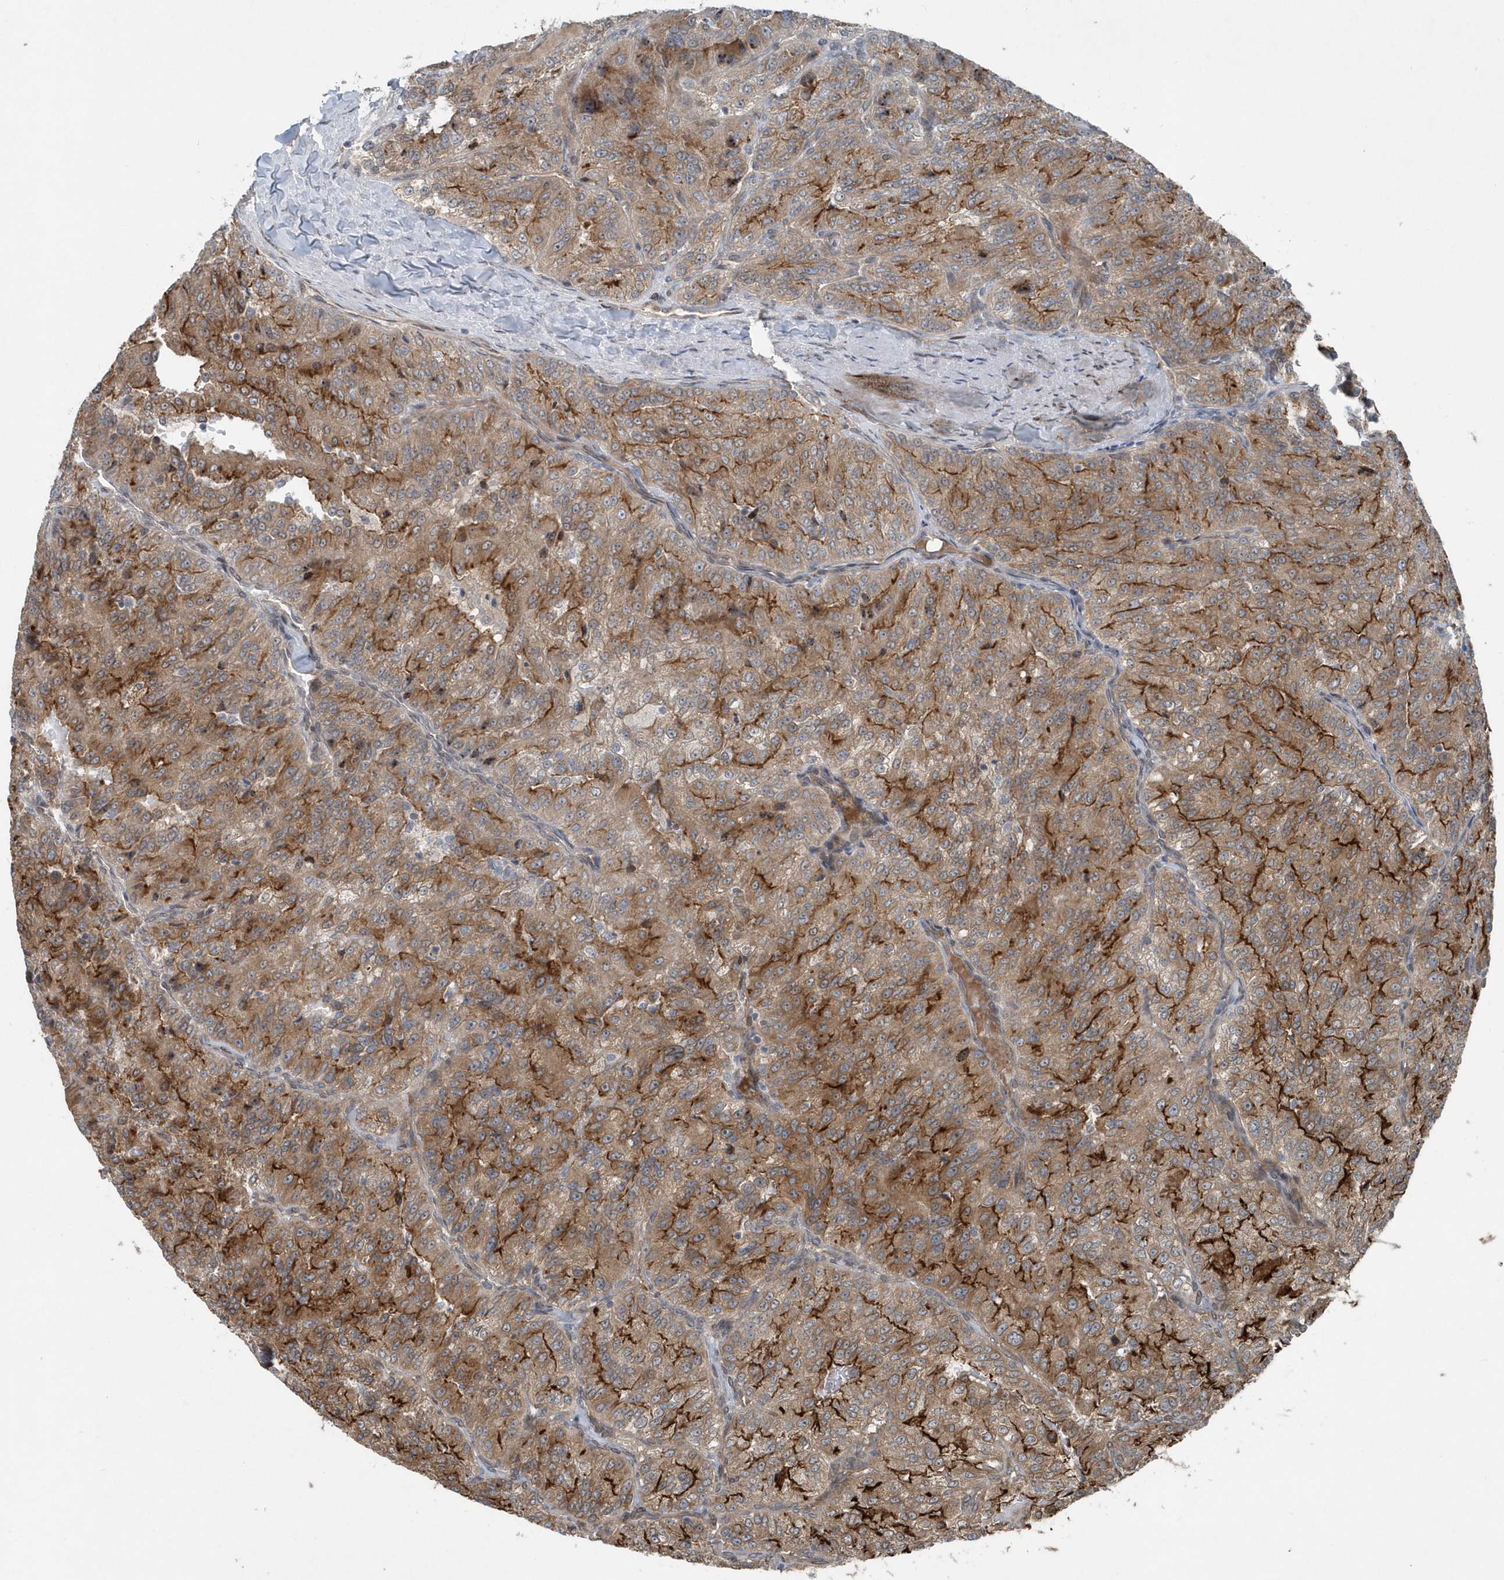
{"staining": {"intensity": "moderate", "quantity": ">75%", "location": "cytoplasmic/membranous"}, "tissue": "renal cancer", "cell_type": "Tumor cells", "image_type": "cancer", "snomed": [{"axis": "morphology", "description": "Adenocarcinoma, NOS"}, {"axis": "topography", "description": "Kidney"}], "caption": "Renal cancer was stained to show a protein in brown. There is medium levels of moderate cytoplasmic/membranous staining in approximately >75% of tumor cells.", "gene": "MCC", "patient": {"sex": "female", "age": 63}}